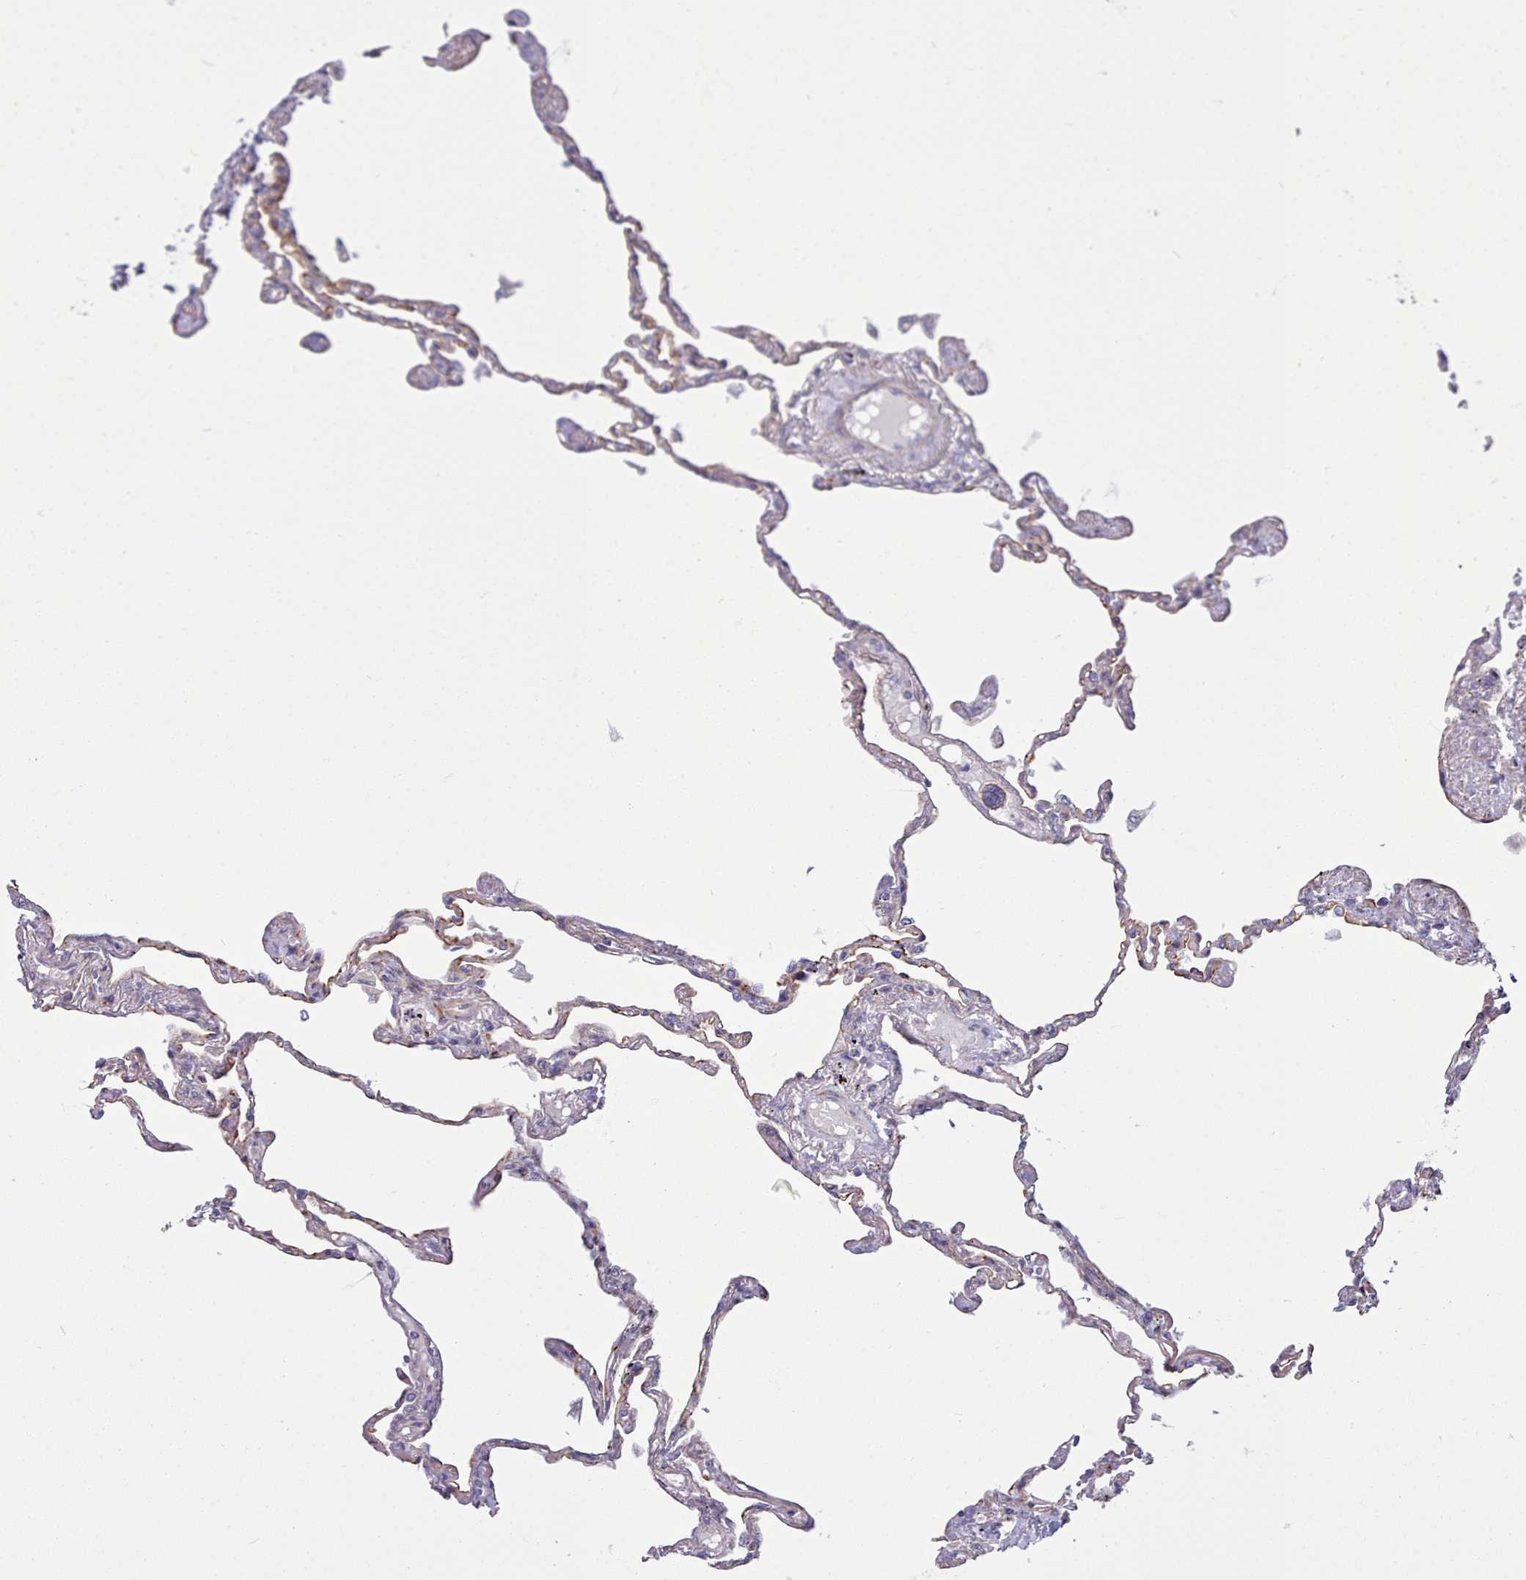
{"staining": {"intensity": "weak", "quantity": "<25%", "location": "cytoplasmic/membranous"}, "tissue": "lung", "cell_type": "Alveolar cells", "image_type": "normal", "snomed": [{"axis": "morphology", "description": "Normal tissue, NOS"}, {"axis": "topography", "description": "Lung"}], "caption": "Protein analysis of normal lung reveals no significant staining in alveolar cells. Nuclei are stained in blue.", "gene": "MRPL21", "patient": {"sex": "female", "age": 67}}